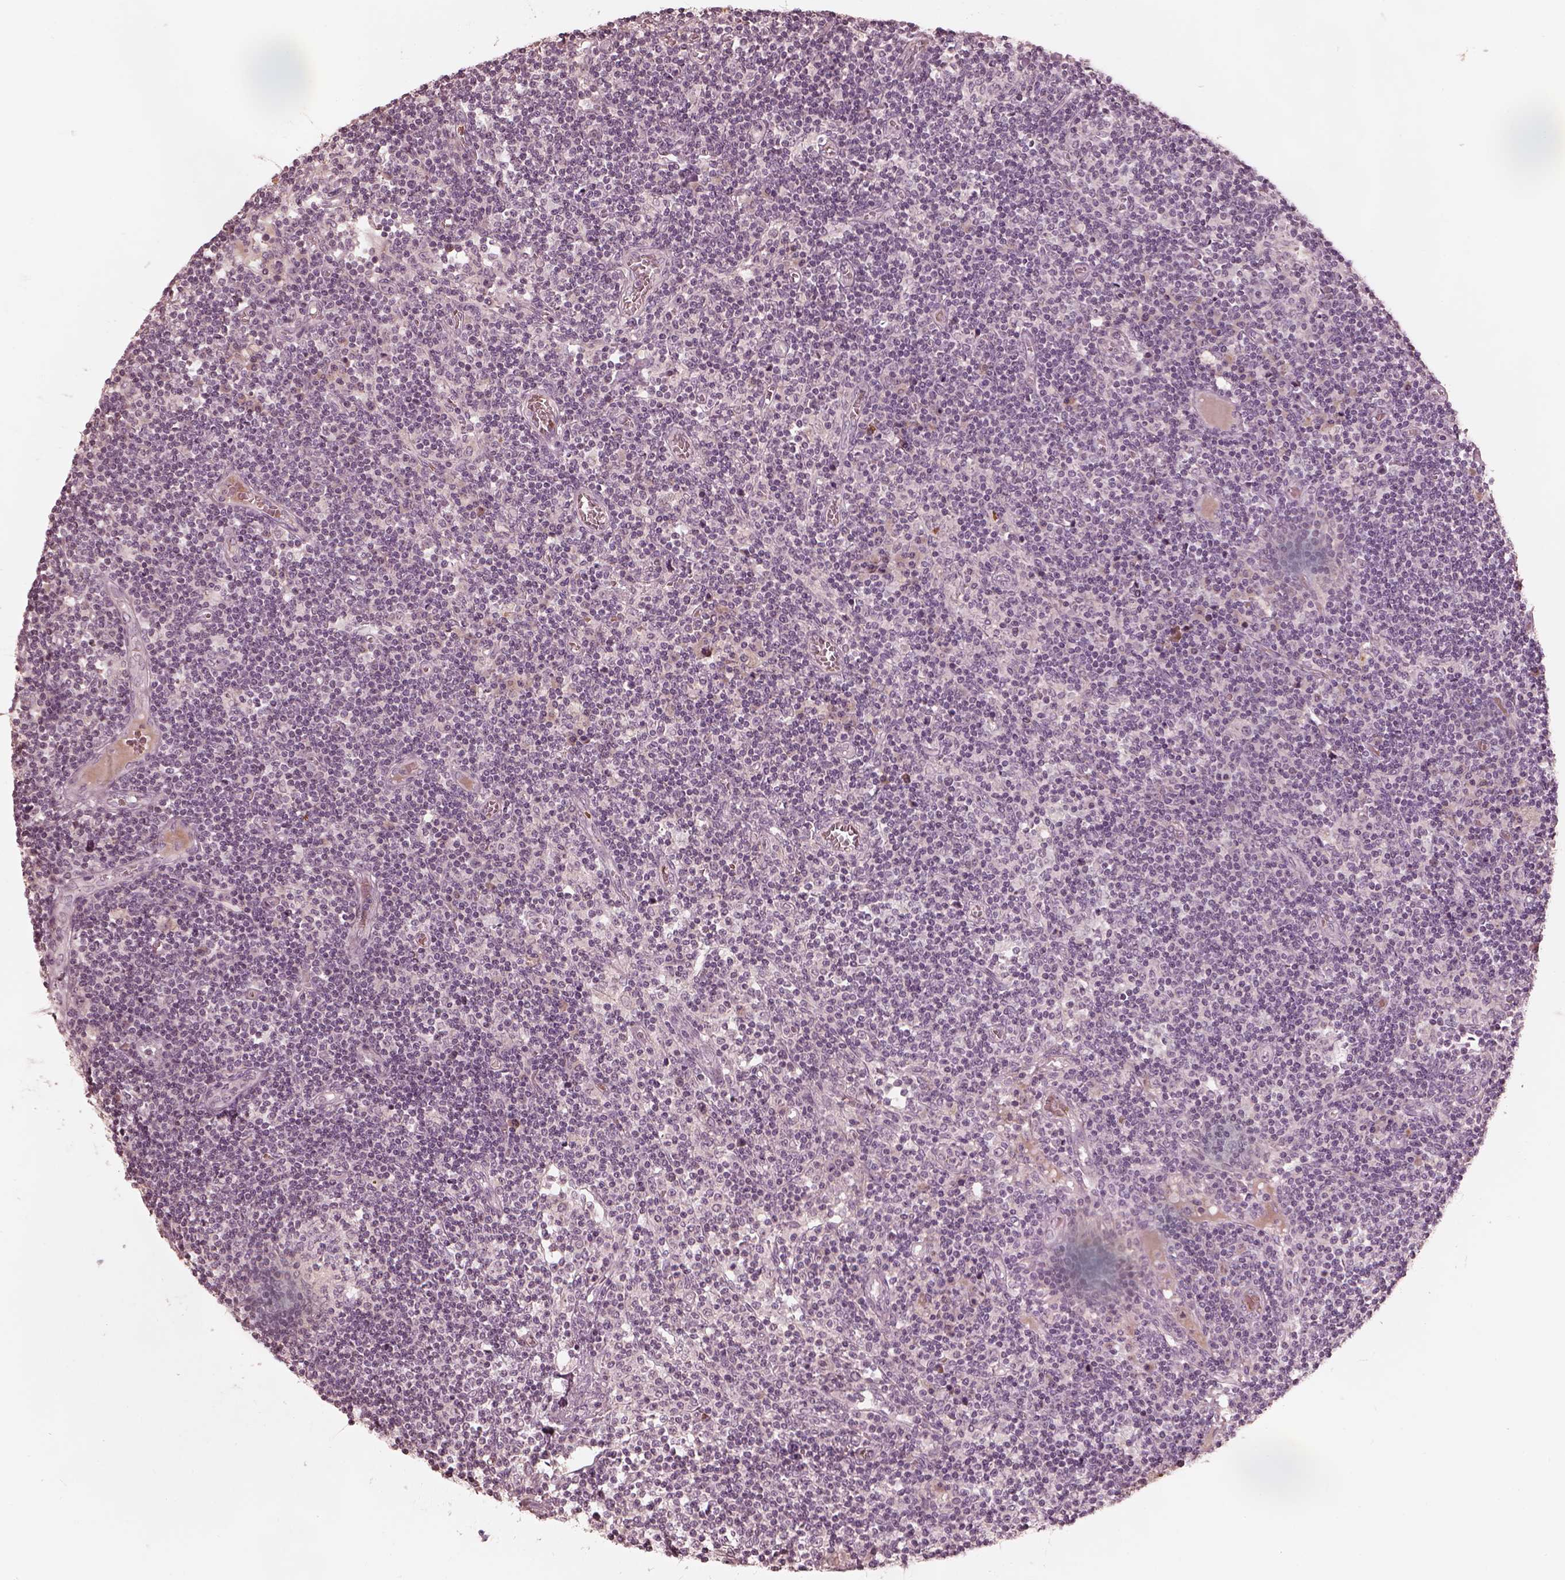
{"staining": {"intensity": "negative", "quantity": "none", "location": "none"}, "tissue": "lymph node", "cell_type": "Germinal center cells", "image_type": "normal", "snomed": [{"axis": "morphology", "description": "Normal tissue, NOS"}, {"axis": "topography", "description": "Lymph node"}], "caption": "Immunohistochemistry photomicrograph of normal human lymph node stained for a protein (brown), which displays no positivity in germinal center cells. Brightfield microscopy of IHC stained with DAB (brown) and hematoxylin (blue), captured at high magnification.", "gene": "ANKLE1", "patient": {"sex": "female", "age": 72}}